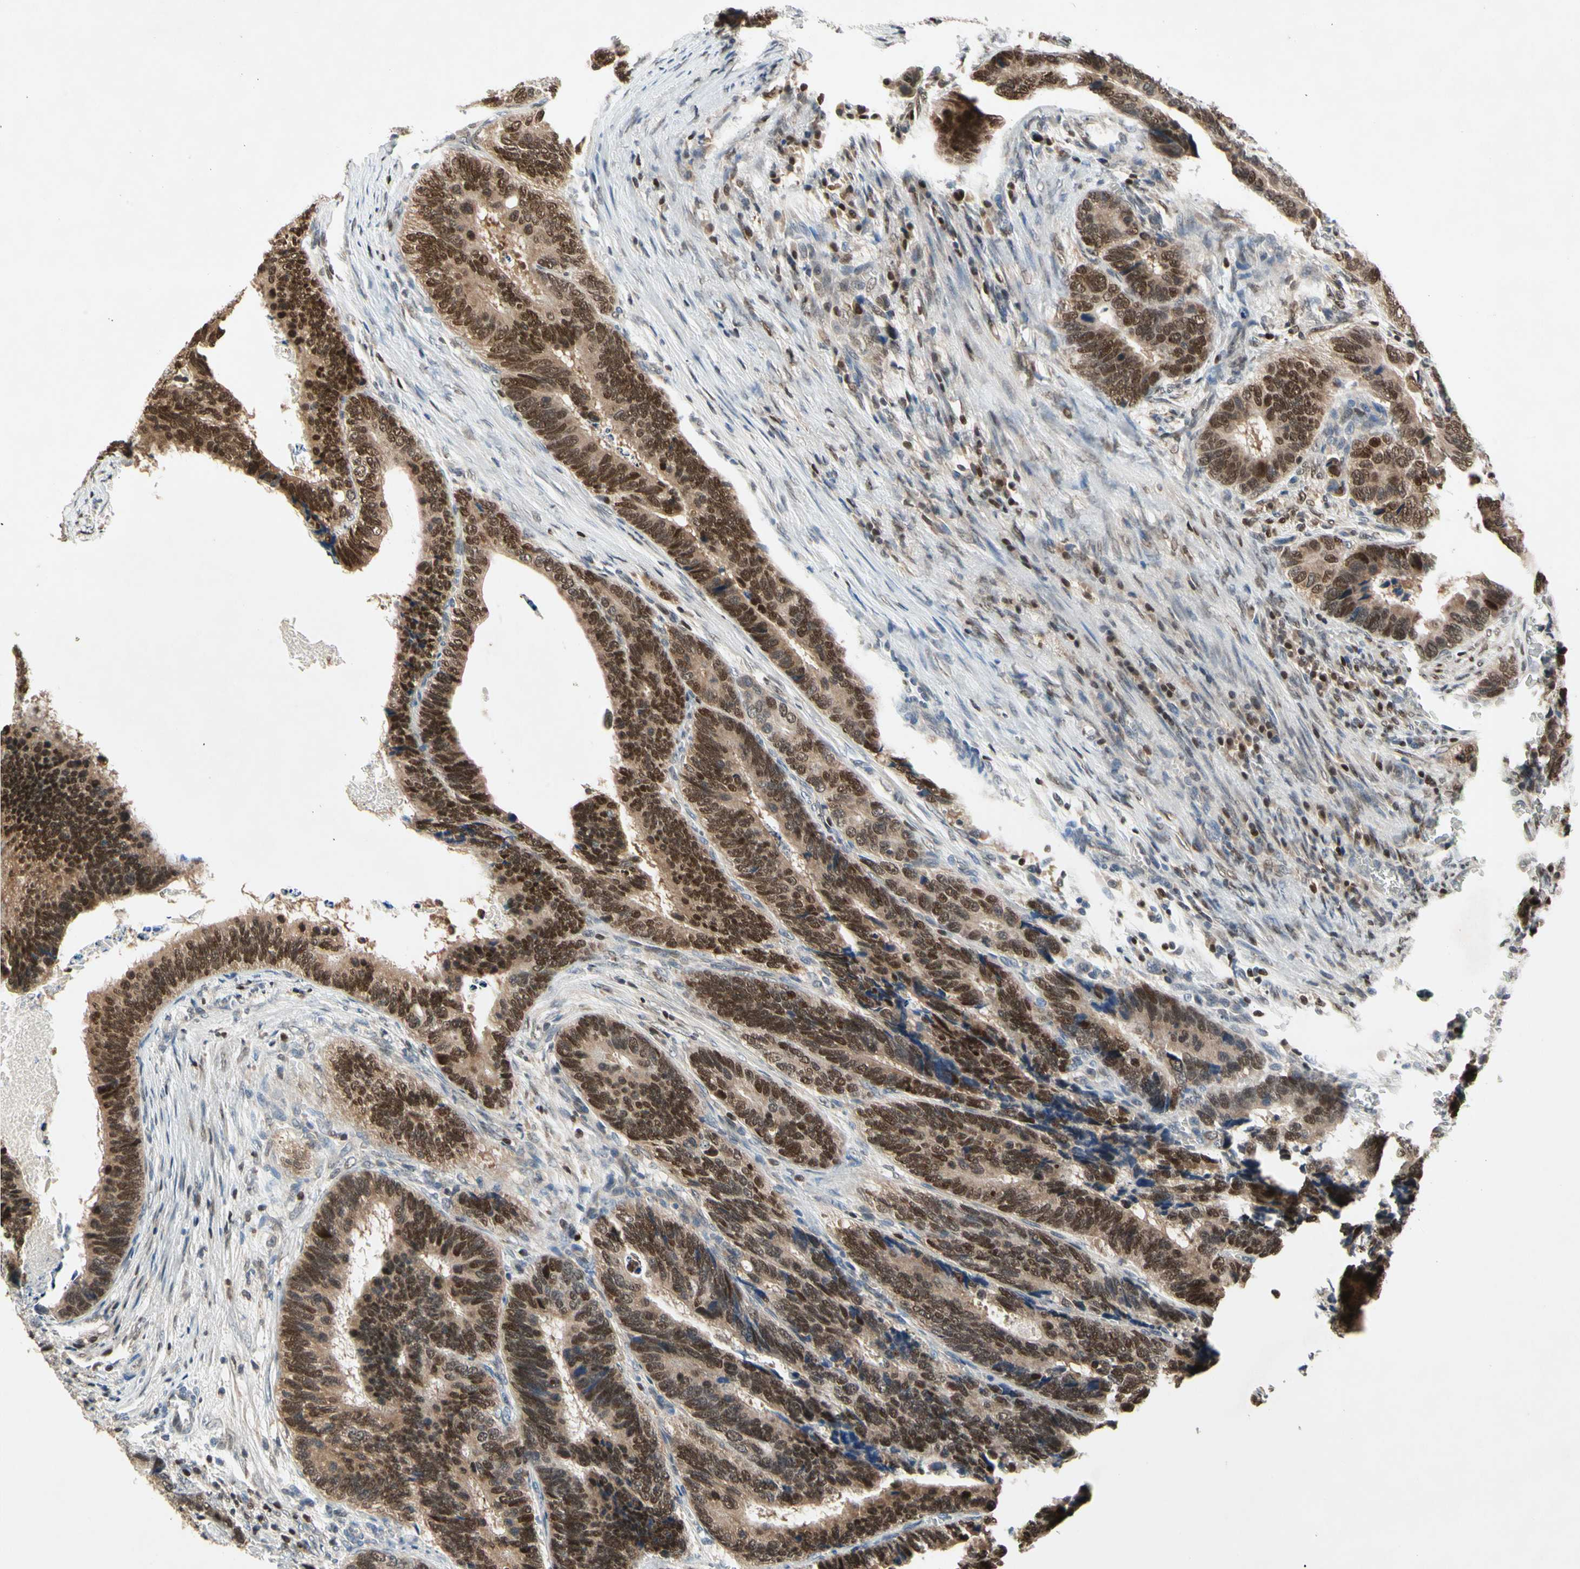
{"staining": {"intensity": "moderate", "quantity": ">75%", "location": "cytoplasmic/membranous,nuclear"}, "tissue": "colorectal cancer", "cell_type": "Tumor cells", "image_type": "cancer", "snomed": [{"axis": "morphology", "description": "Adenocarcinoma, NOS"}, {"axis": "topography", "description": "Colon"}], "caption": "IHC (DAB (3,3'-diaminobenzidine)) staining of human adenocarcinoma (colorectal) shows moderate cytoplasmic/membranous and nuclear protein staining in about >75% of tumor cells.", "gene": "GSR", "patient": {"sex": "male", "age": 72}}